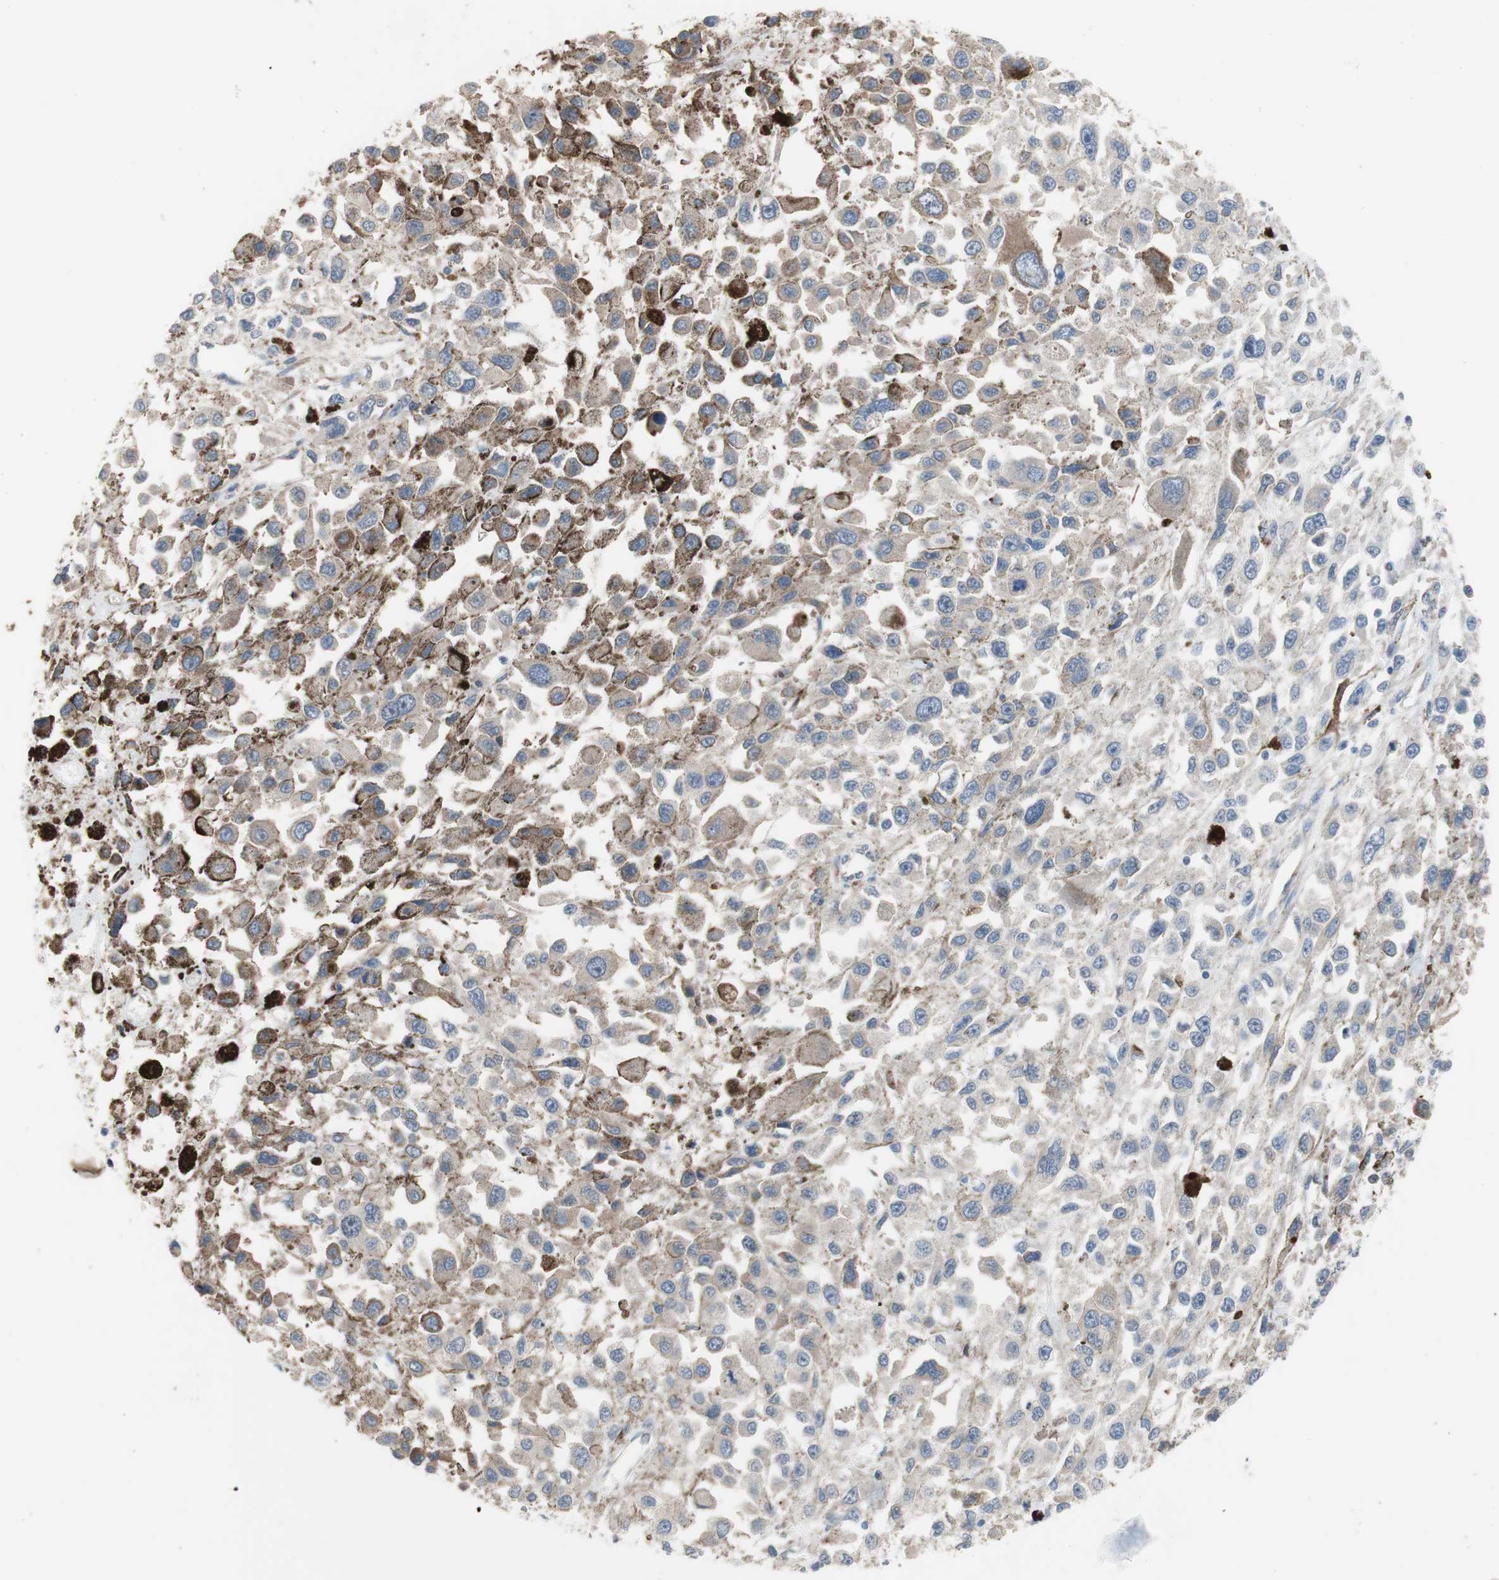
{"staining": {"intensity": "negative", "quantity": "none", "location": "none"}, "tissue": "melanoma", "cell_type": "Tumor cells", "image_type": "cancer", "snomed": [{"axis": "morphology", "description": "Malignant melanoma, Metastatic site"}, {"axis": "topography", "description": "Lymph node"}], "caption": "A histopathology image of human malignant melanoma (metastatic site) is negative for staining in tumor cells. (Stains: DAB (3,3'-diaminobenzidine) immunohistochemistry with hematoxylin counter stain, Microscopy: brightfield microscopy at high magnification).", "gene": "TTC14", "patient": {"sex": "male", "age": 59}}